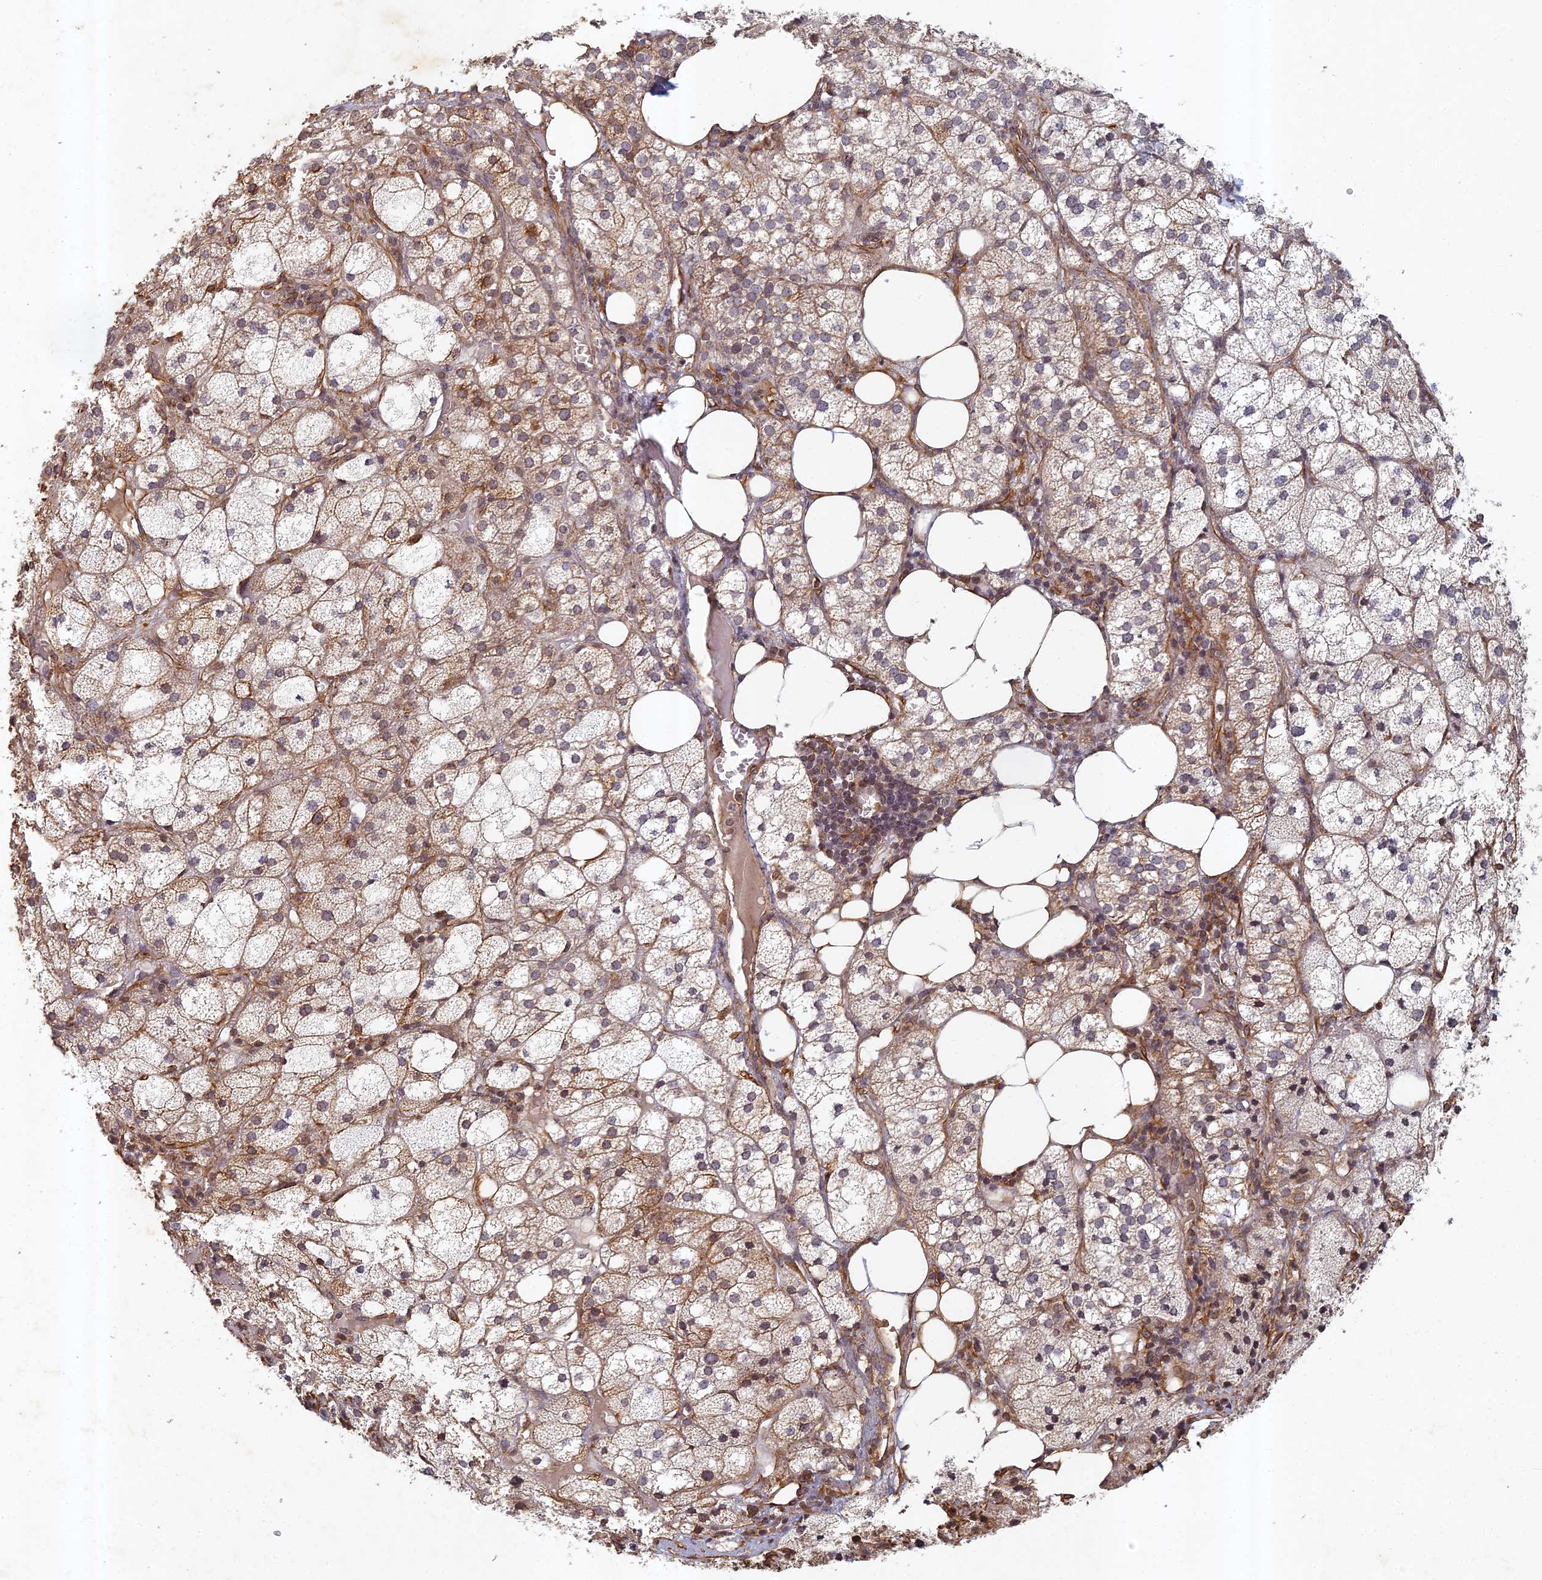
{"staining": {"intensity": "moderate", "quantity": ">75%", "location": "cytoplasmic/membranous"}, "tissue": "adrenal gland", "cell_type": "Glandular cells", "image_type": "normal", "snomed": [{"axis": "morphology", "description": "Normal tissue, NOS"}, {"axis": "topography", "description": "Adrenal gland"}], "caption": "Immunohistochemistry (DAB (3,3'-diaminobenzidine)) staining of benign adrenal gland displays moderate cytoplasmic/membranous protein positivity in approximately >75% of glandular cells.", "gene": "ABCB10", "patient": {"sex": "female", "age": 61}}